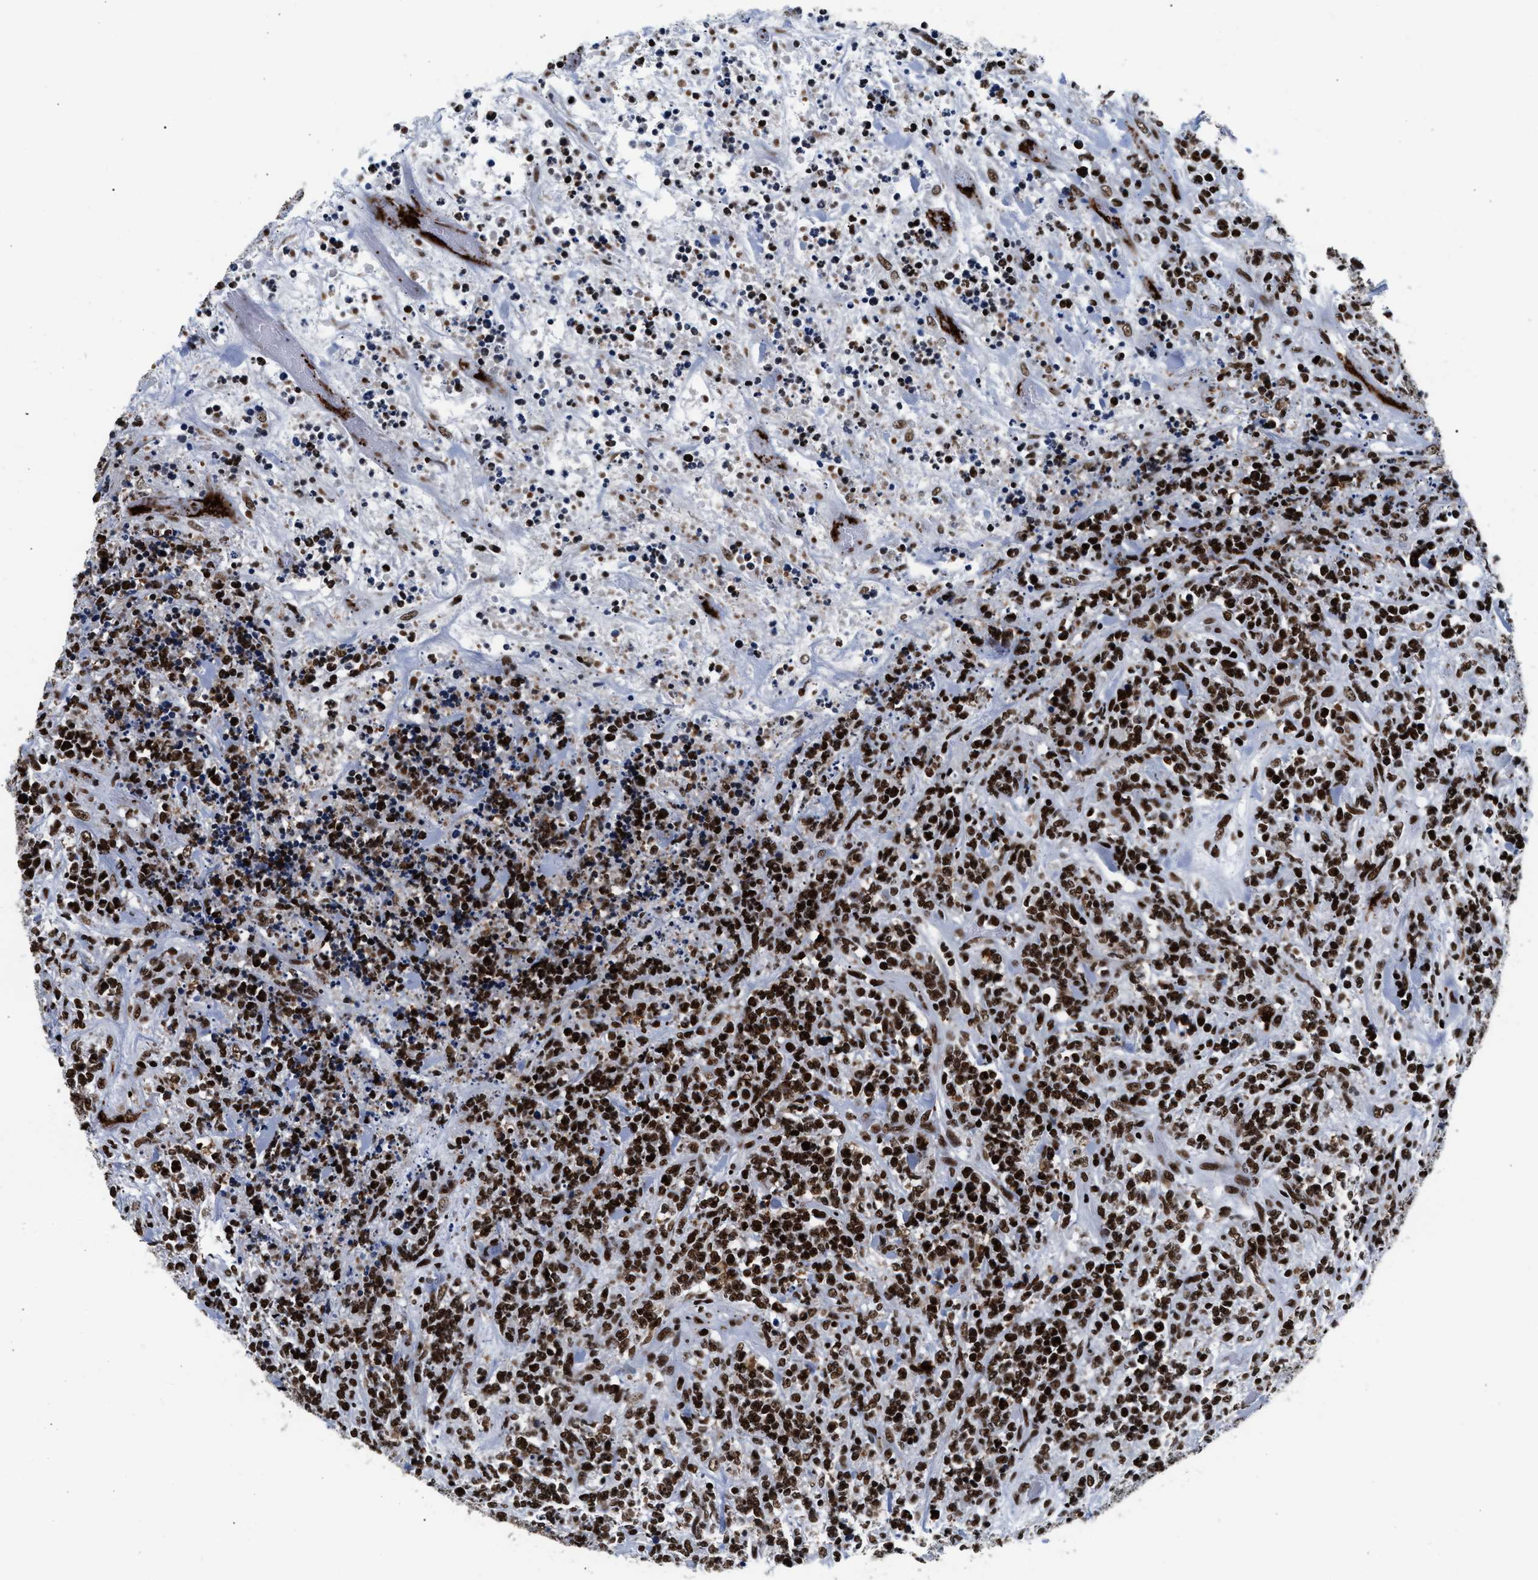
{"staining": {"intensity": "strong", "quantity": ">75%", "location": "nuclear"}, "tissue": "lymphoma", "cell_type": "Tumor cells", "image_type": "cancer", "snomed": [{"axis": "morphology", "description": "Malignant lymphoma, non-Hodgkin's type, High grade"}, {"axis": "topography", "description": "Soft tissue"}], "caption": "Human high-grade malignant lymphoma, non-Hodgkin's type stained with a brown dye displays strong nuclear positive positivity in about >75% of tumor cells.", "gene": "RAD21", "patient": {"sex": "male", "age": 18}}